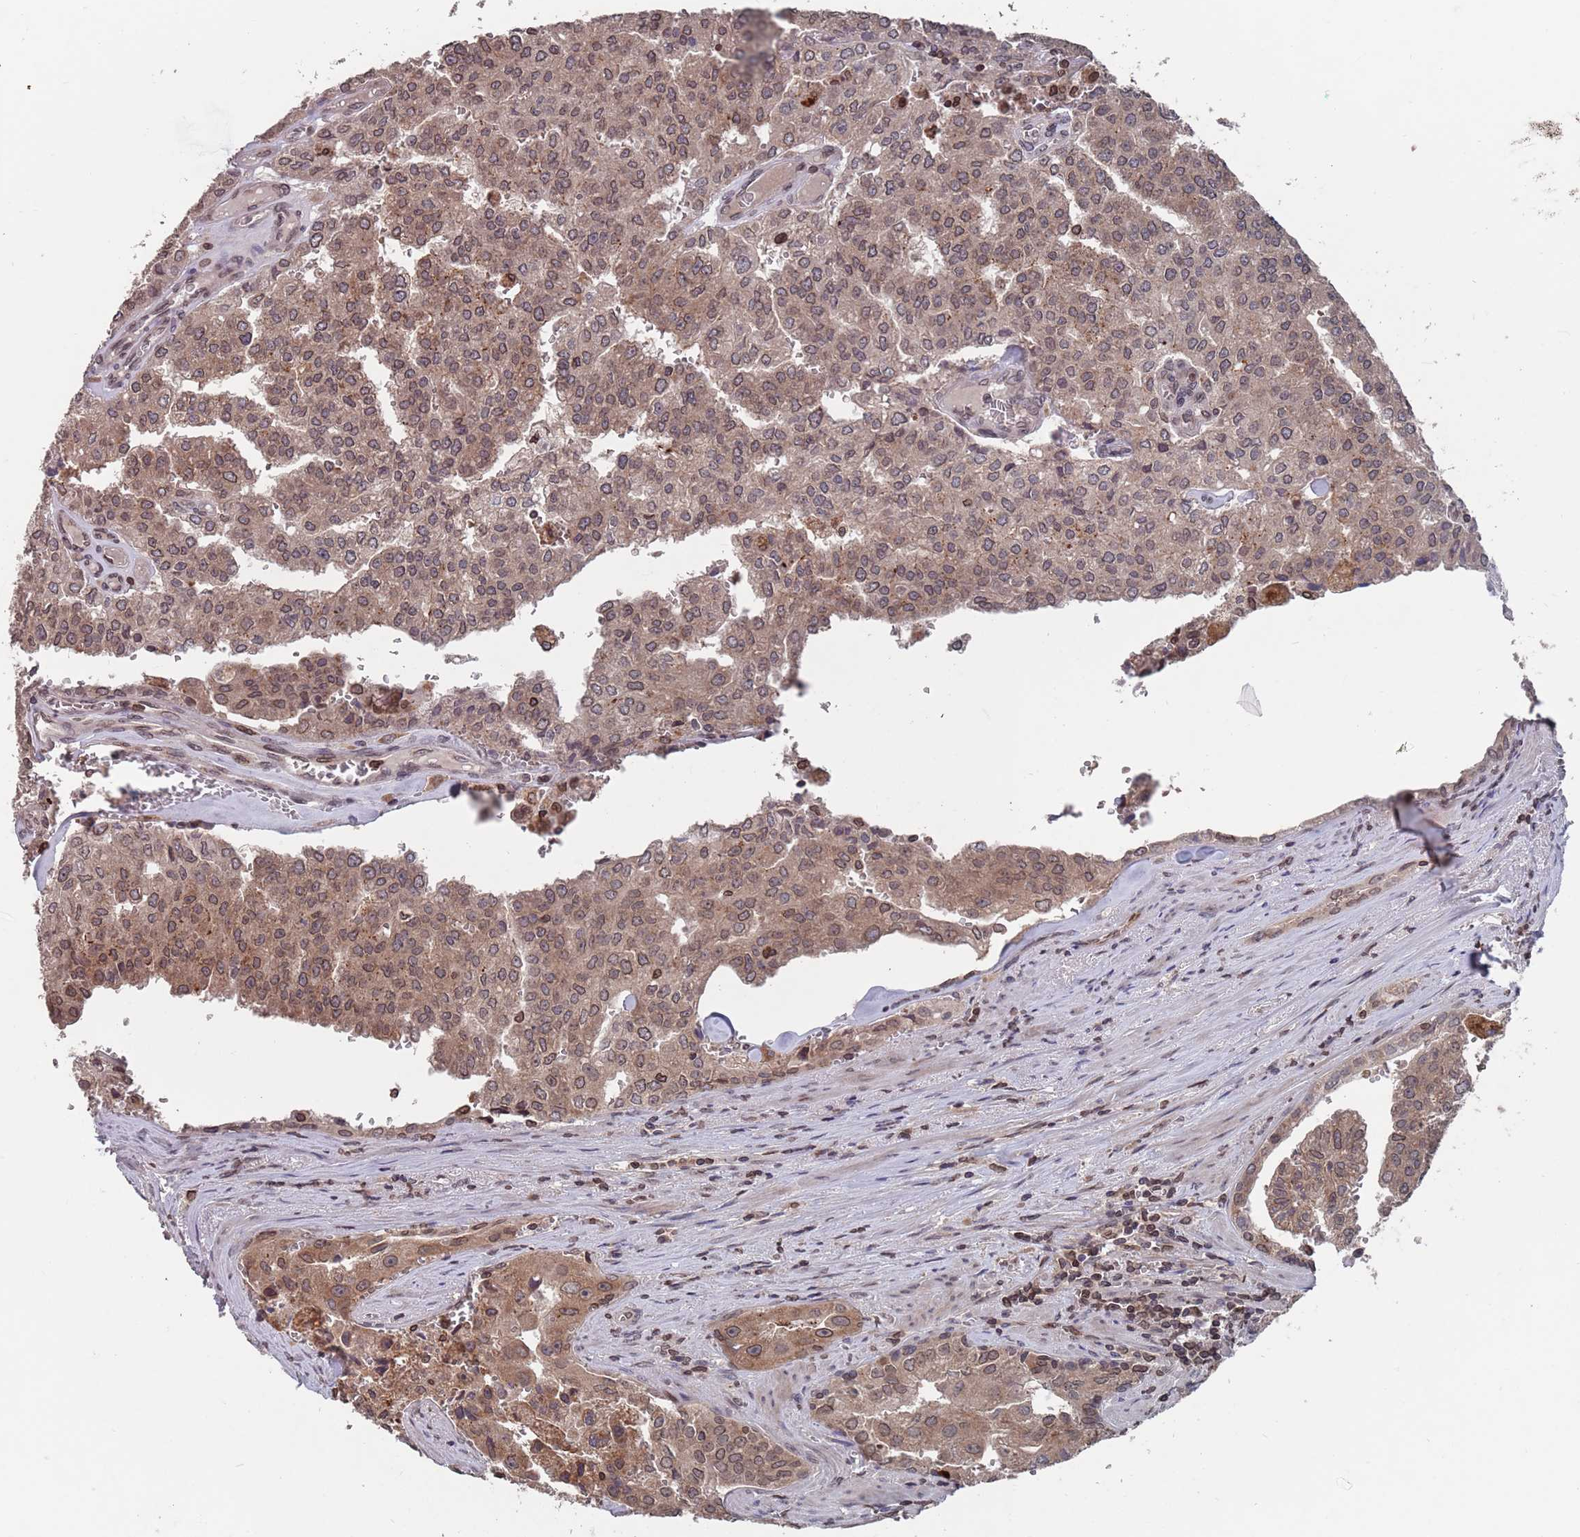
{"staining": {"intensity": "moderate", "quantity": ">75%", "location": "cytoplasmic/membranous,nuclear"}, "tissue": "prostate cancer", "cell_type": "Tumor cells", "image_type": "cancer", "snomed": [{"axis": "morphology", "description": "Adenocarcinoma, High grade"}, {"axis": "topography", "description": "Prostate"}], "caption": "This is a photomicrograph of immunohistochemistry (IHC) staining of prostate cancer (adenocarcinoma (high-grade)), which shows moderate expression in the cytoplasmic/membranous and nuclear of tumor cells.", "gene": "SDHAF3", "patient": {"sex": "male", "age": 68}}